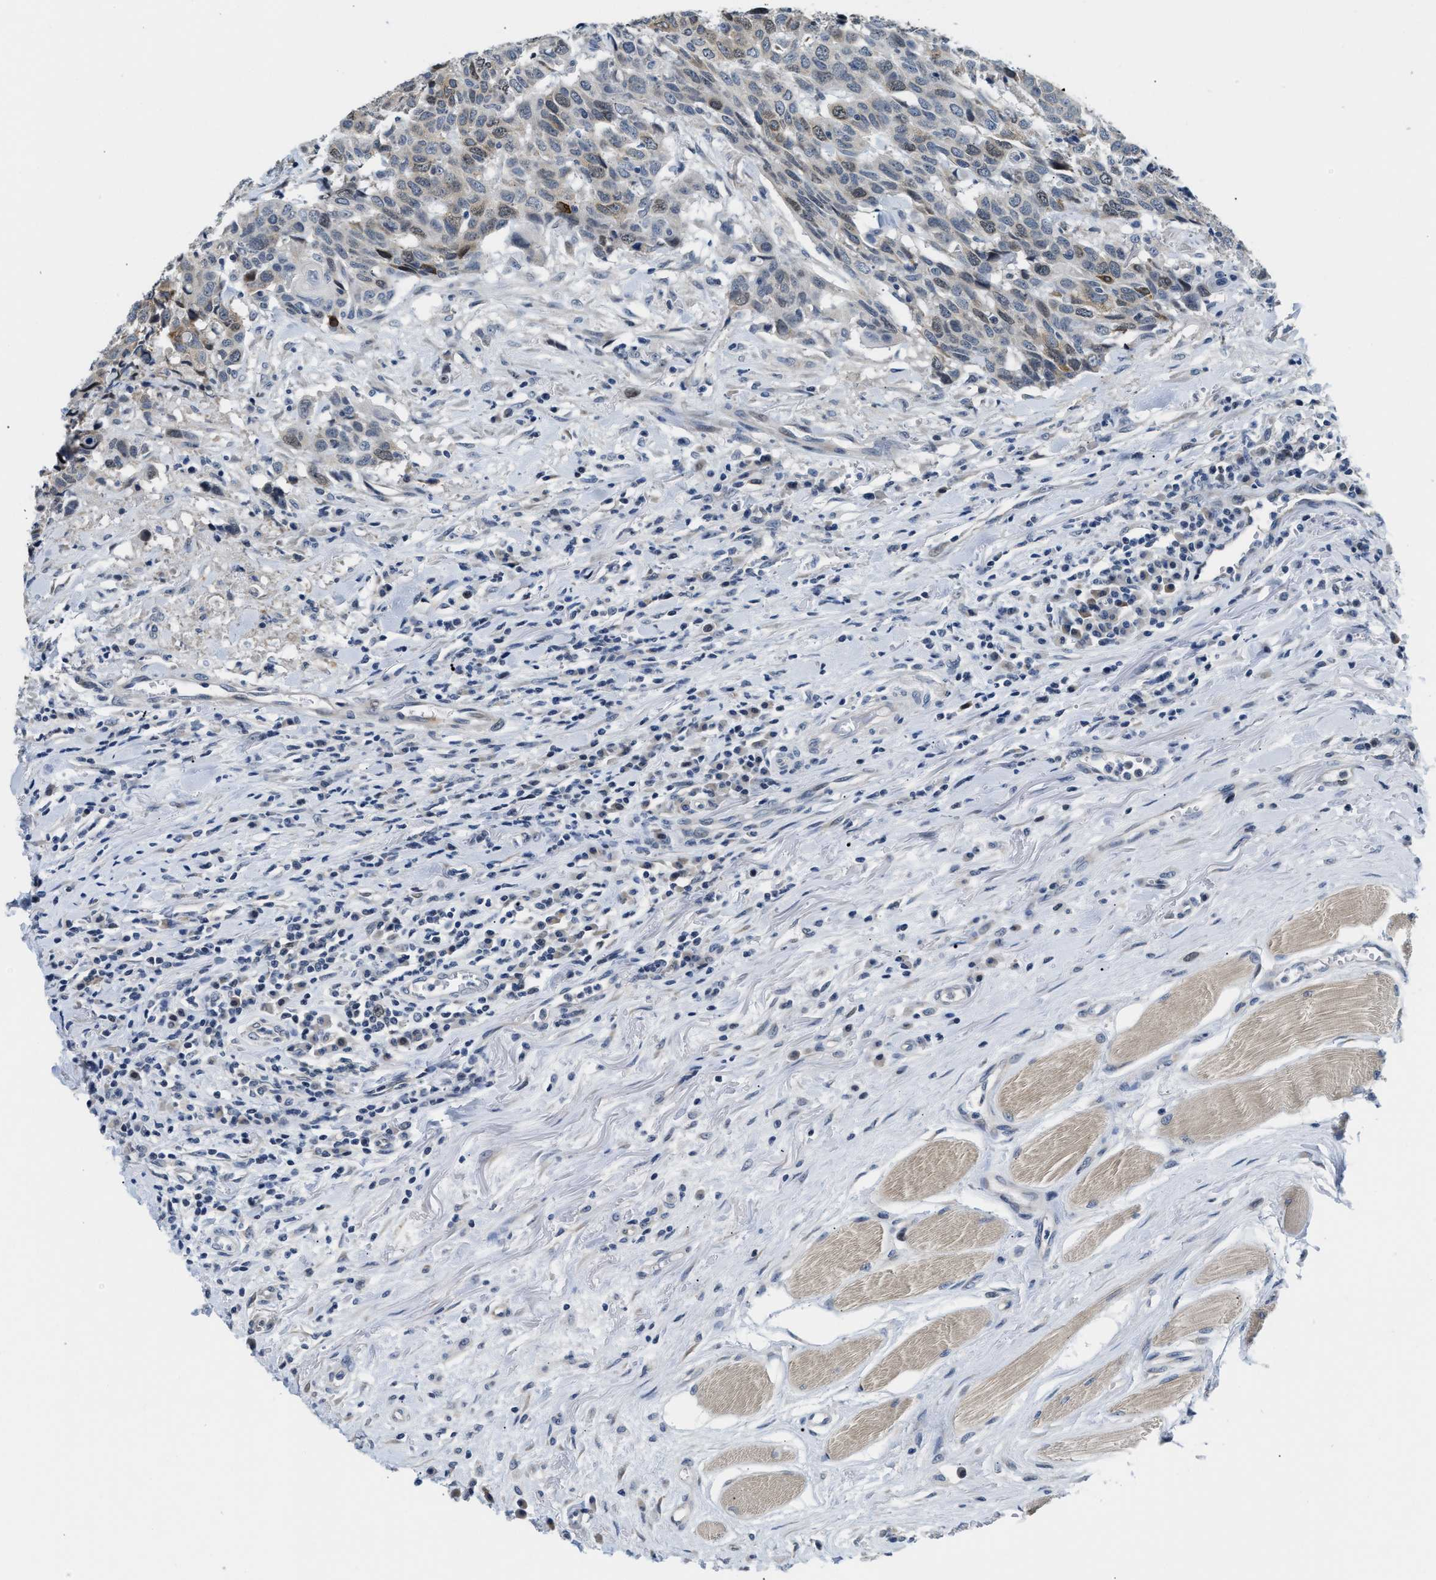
{"staining": {"intensity": "weak", "quantity": "25%-75%", "location": "cytoplasmic/membranous"}, "tissue": "head and neck cancer", "cell_type": "Tumor cells", "image_type": "cancer", "snomed": [{"axis": "morphology", "description": "Squamous cell carcinoma, NOS"}, {"axis": "topography", "description": "Head-Neck"}], "caption": "There is low levels of weak cytoplasmic/membranous staining in tumor cells of head and neck cancer (squamous cell carcinoma), as demonstrated by immunohistochemical staining (brown color).", "gene": "CLGN", "patient": {"sex": "male", "age": 66}}